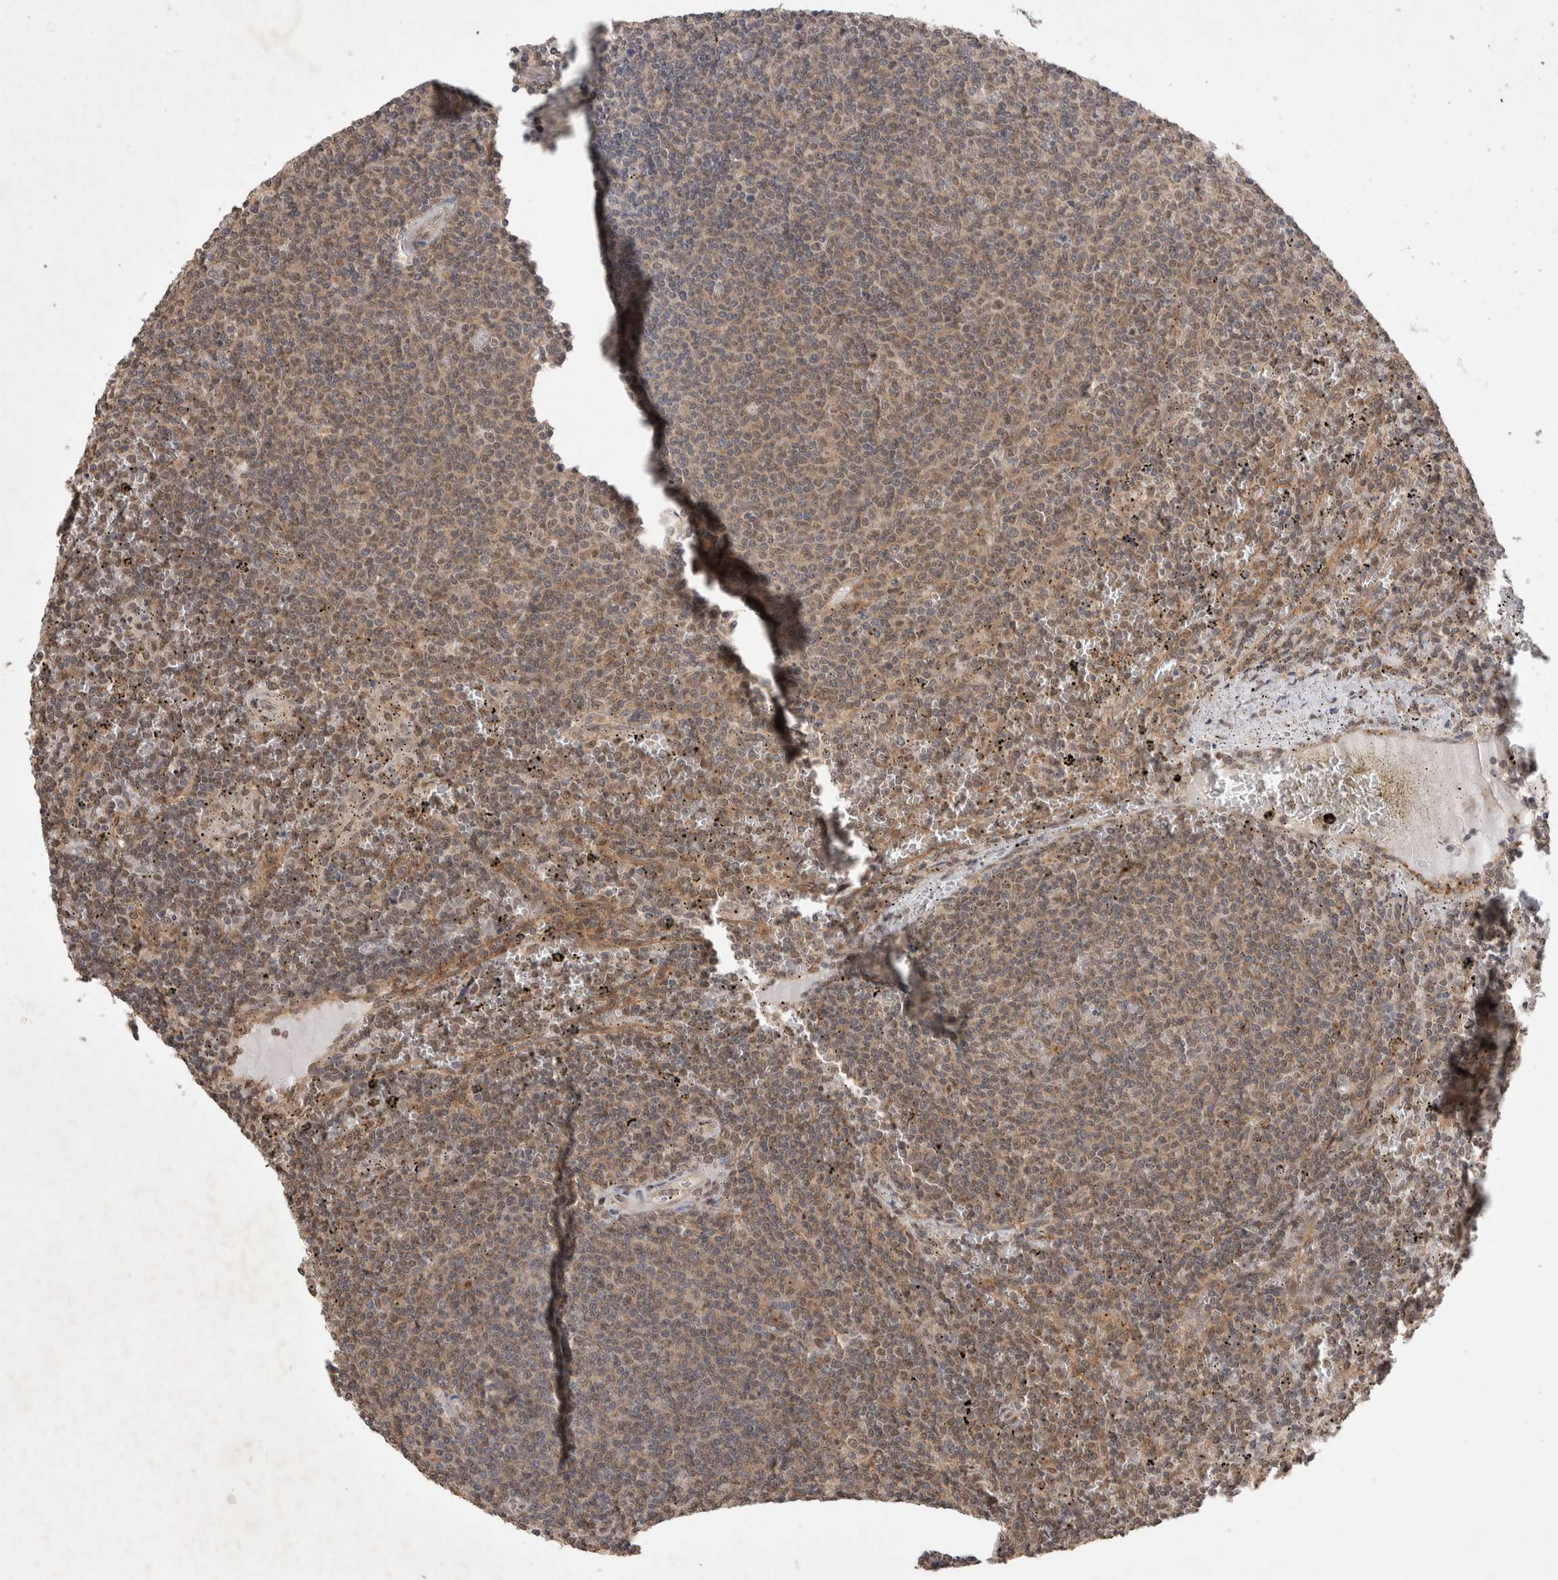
{"staining": {"intensity": "weak", "quantity": "25%-75%", "location": "cytoplasmic/membranous,nuclear"}, "tissue": "lymphoma", "cell_type": "Tumor cells", "image_type": "cancer", "snomed": [{"axis": "morphology", "description": "Malignant lymphoma, non-Hodgkin's type, Low grade"}, {"axis": "topography", "description": "Spleen"}], "caption": "A brown stain shows weak cytoplasmic/membranous and nuclear positivity of a protein in human lymphoma tumor cells.", "gene": "WIPF2", "patient": {"sex": "female", "age": 50}}